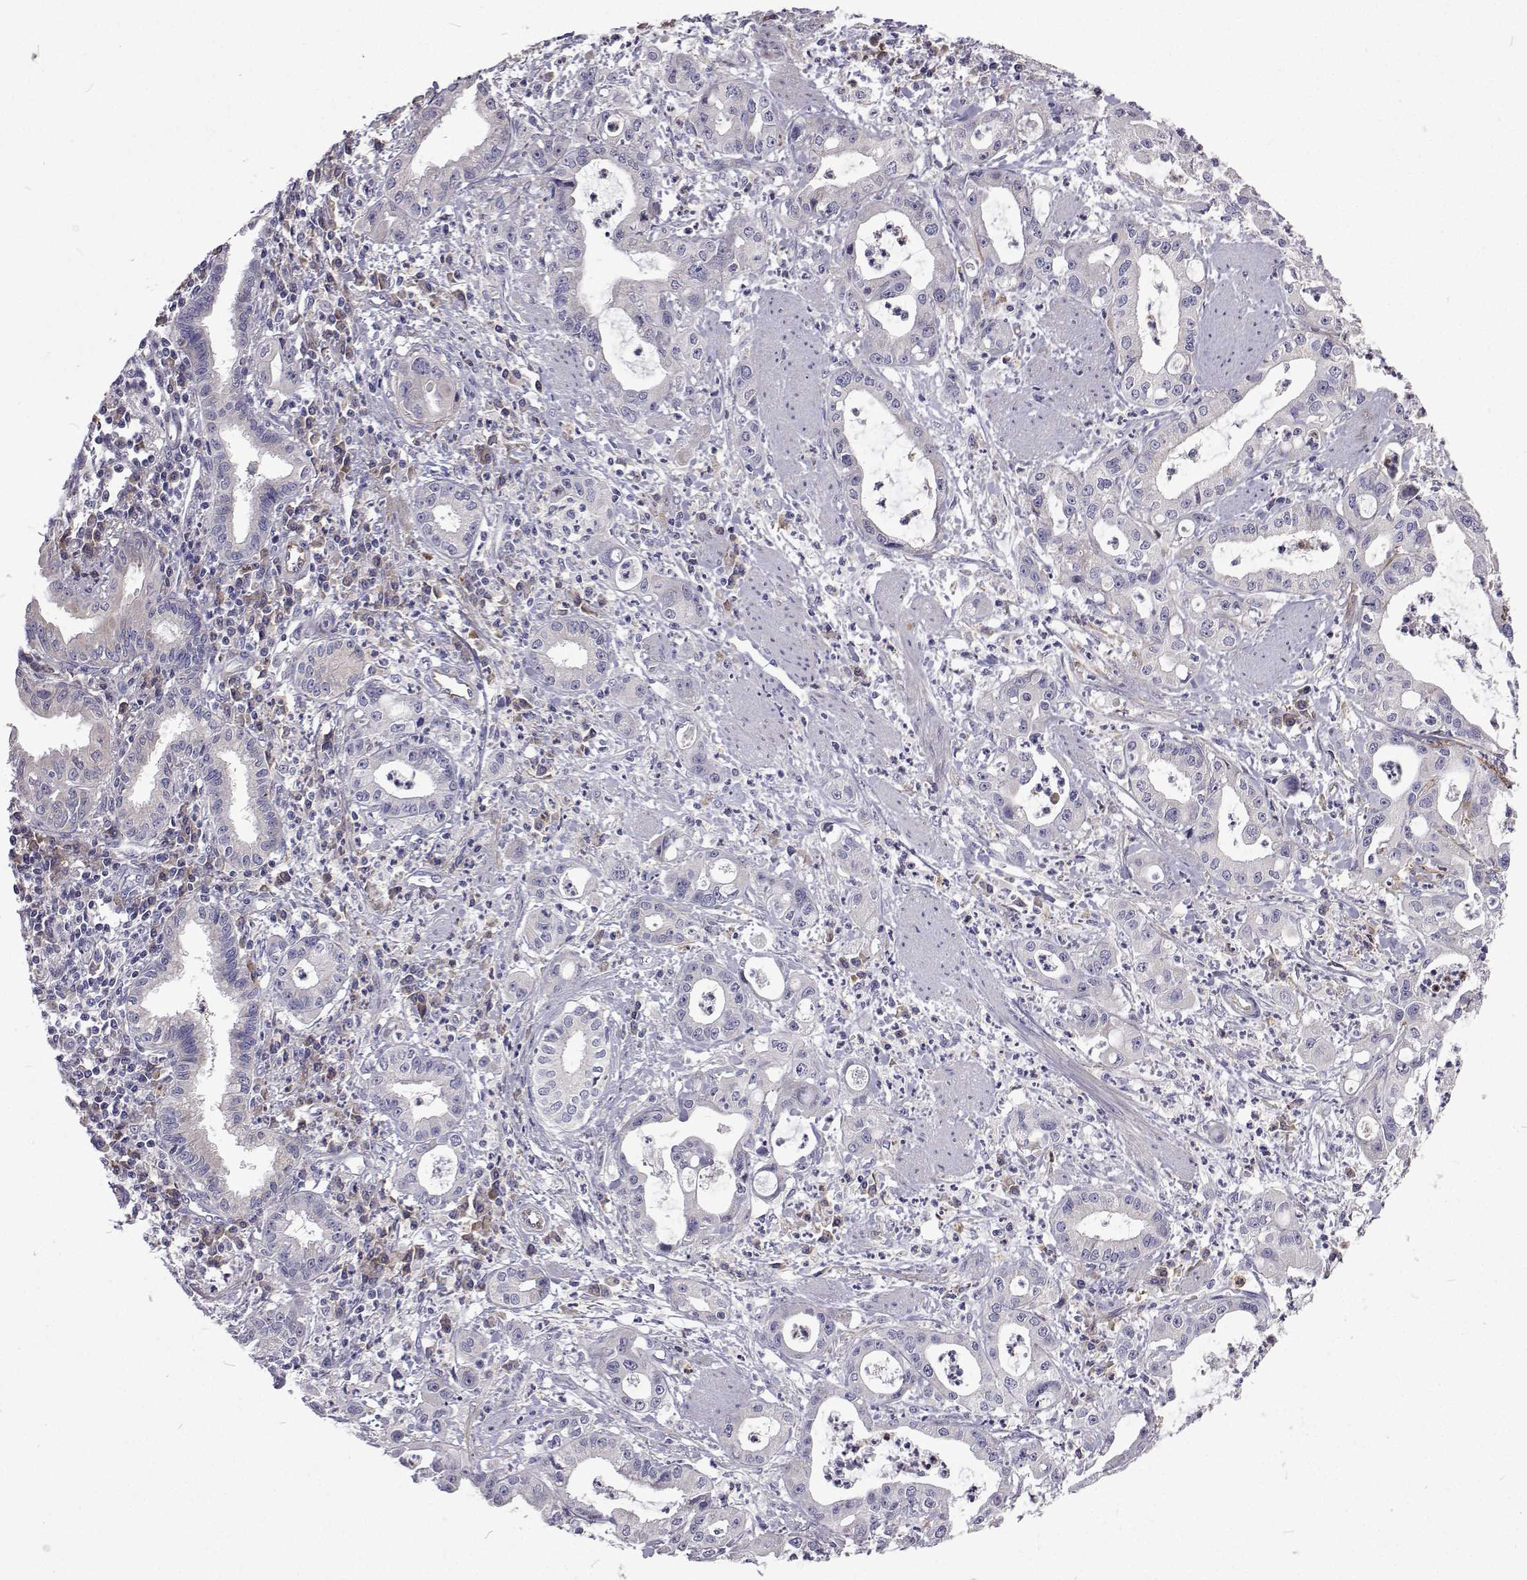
{"staining": {"intensity": "negative", "quantity": "none", "location": "none"}, "tissue": "pancreatic cancer", "cell_type": "Tumor cells", "image_type": "cancer", "snomed": [{"axis": "morphology", "description": "Adenocarcinoma, NOS"}, {"axis": "topography", "description": "Pancreas"}], "caption": "Immunohistochemistry (IHC) histopathology image of neoplastic tissue: human pancreatic cancer (adenocarcinoma) stained with DAB displays no significant protein positivity in tumor cells.", "gene": "NPR3", "patient": {"sex": "male", "age": 72}}